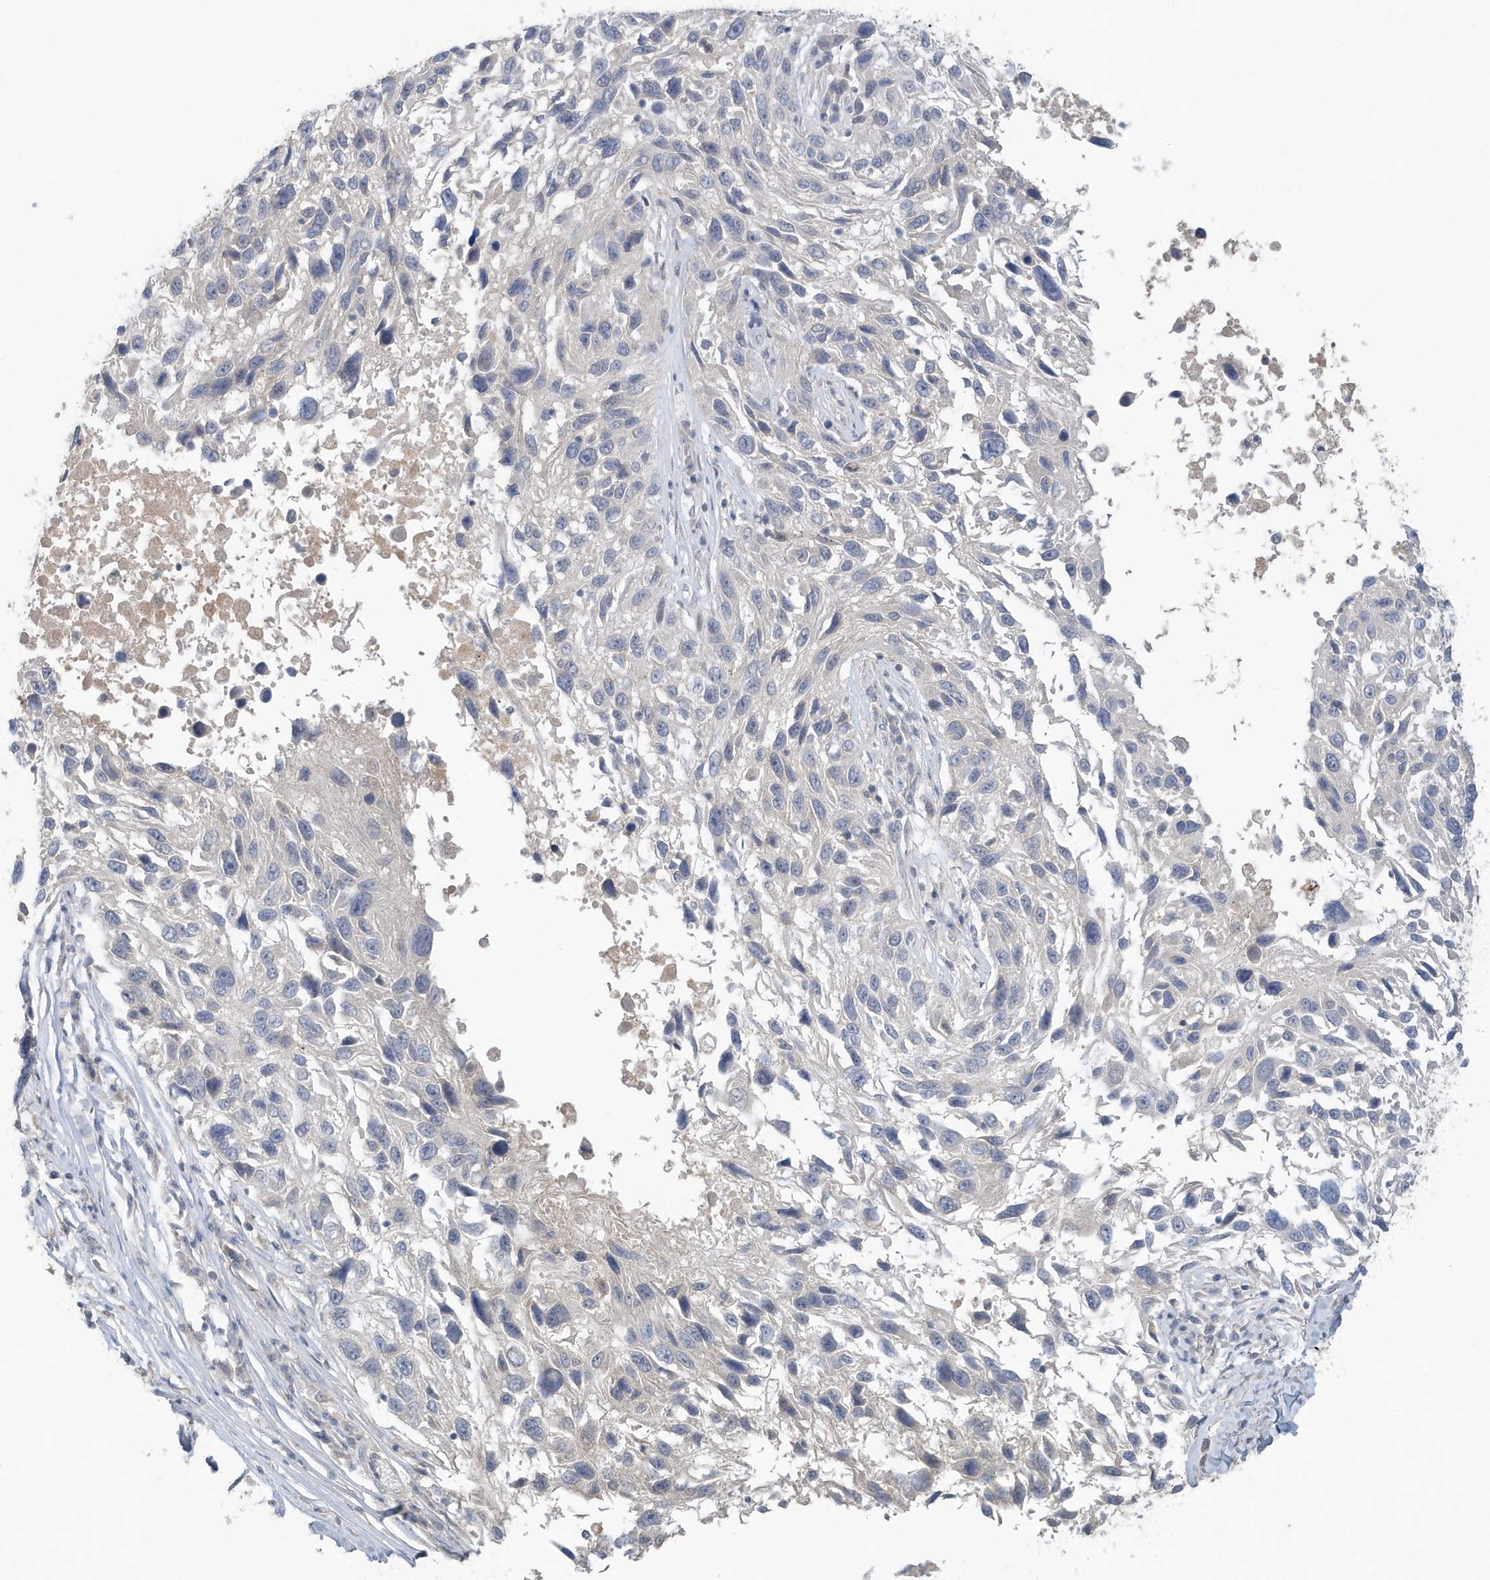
{"staining": {"intensity": "negative", "quantity": "none", "location": "none"}, "tissue": "melanoma", "cell_type": "Tumor cells", "image_type": "cancer", "snomed": [{"axis": "morphology", "description": "Malignant melanoma, NOS"}, {"axis": "topography", "description": "Skin"}], "caption": "This photomicrograph is of melanoma stained with immunohistochemistry to label a protein in brown with the nuclei are counter-stained blue. There is no positivity in tumor cells.", "gene": "C1RL", "patient": {"sex": "male", "age": 53}}